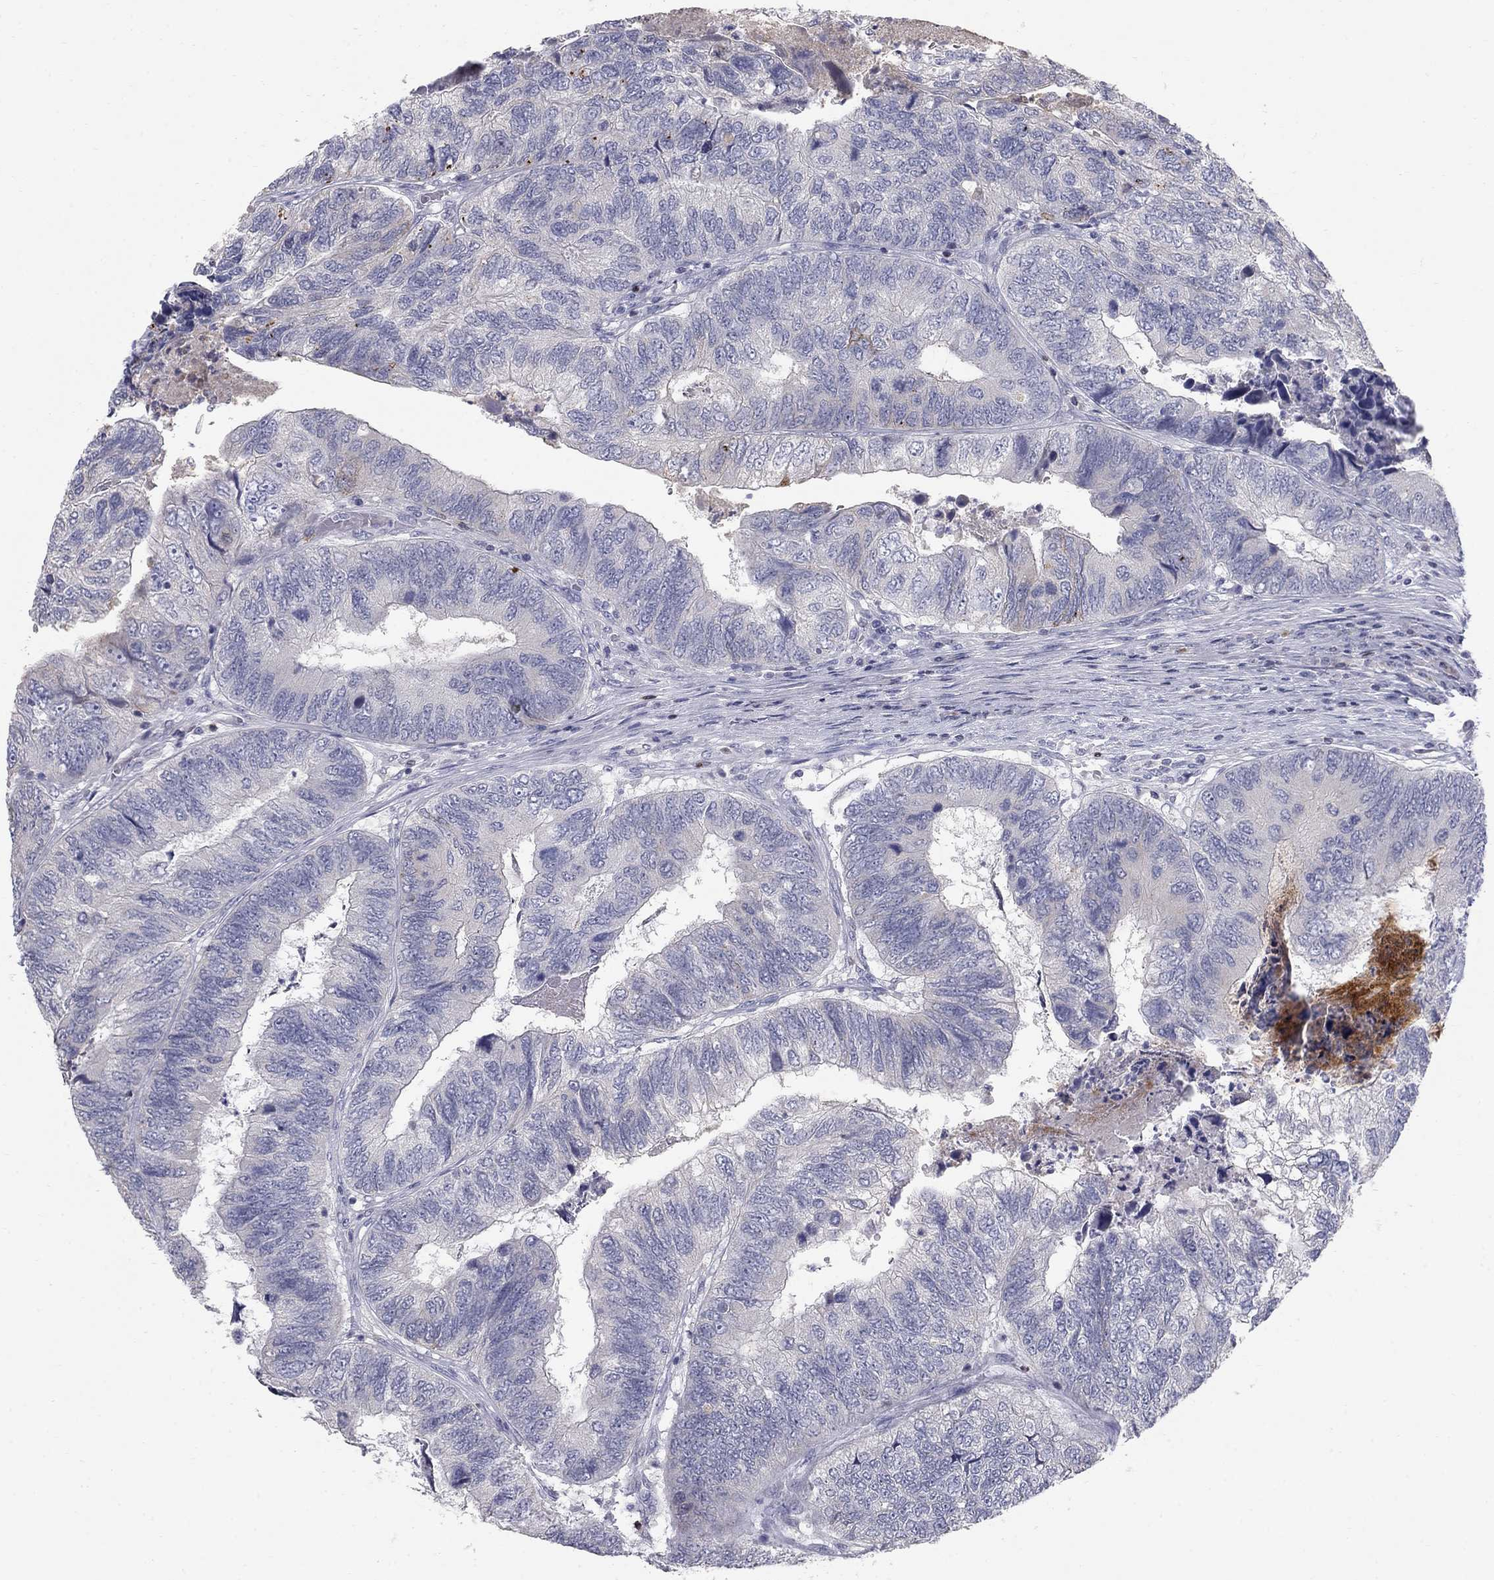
{"staining": {"intensity": "negative", "quantity": "none", "location": "none"}, "tissue": "colorectal cancer", "cell_type": "Tumor cells", "image_type": "cancer", "snomed": [{"axis": "morphology", "description": "Adenocarcinoma, NOS"}, {"axis": "topography", "description": "Colon"}], "caption": "IHC micrograph of neoplastic tissue: colorectal cancer (adenocarcinoma) stained with DAB demonstrates no significant protein expression in tumor cells.", "gene": "NTRK2", "patient": {"sex": "female", "age": 67}}